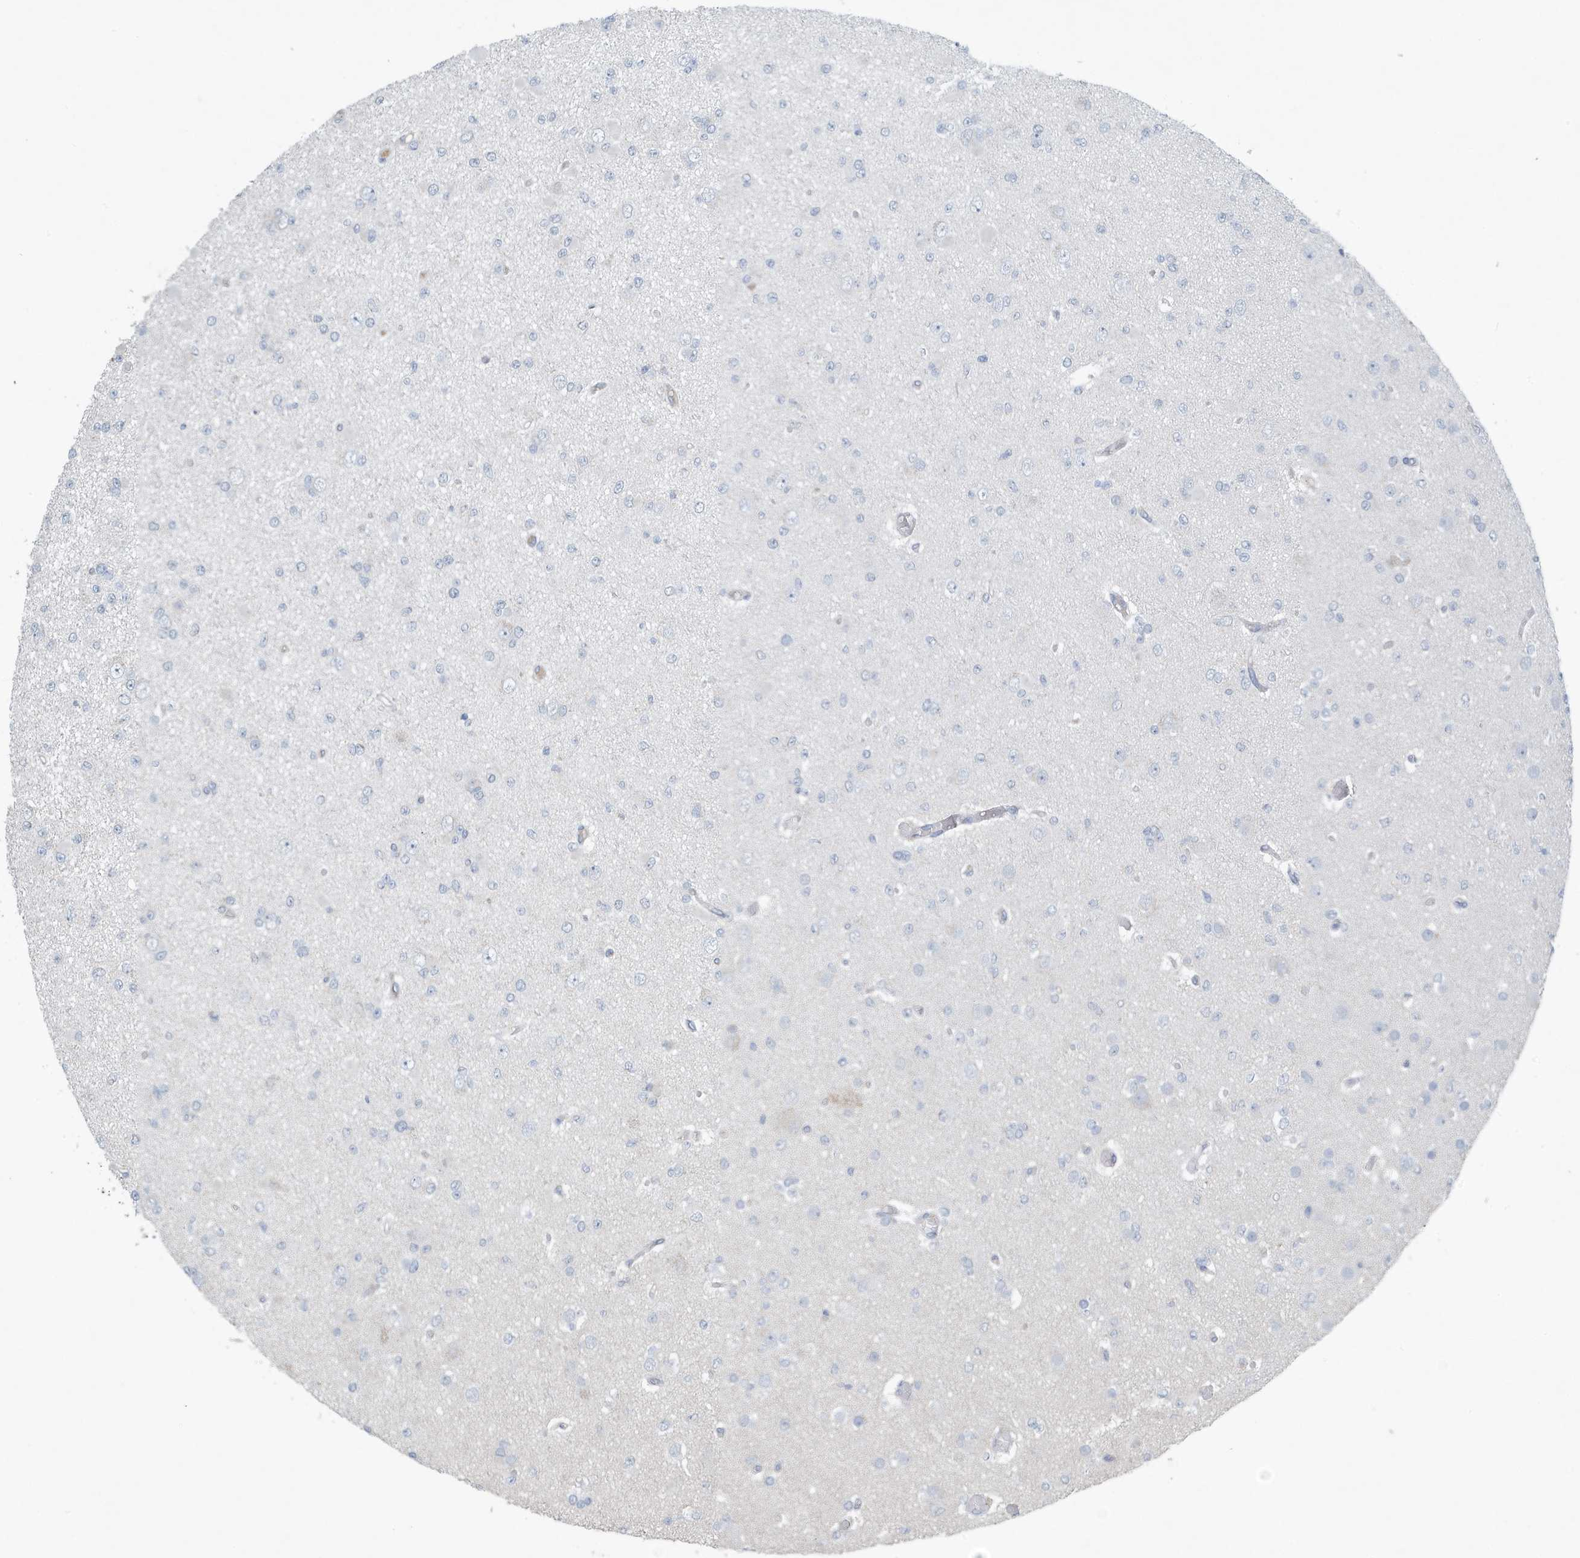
{"staining": {"intensity": "negative", "quantity": "none", "location": "none"}, "tissue": "glioma", "cell_type": "Tumor cells", "image_type": "cancer", "snomed": [{"axis": "morphology", "description": "Glioma, malignant, Low grade"}, {"axis": "topography", "description": "Brain"}], "caption": "An immunohistochemistry (IHC) micrograph of glioma is shown. There is no staining in tumor cells of glioma.", "gene": "UGT2B4", "patient": {"sex": "female", "age": 22}}